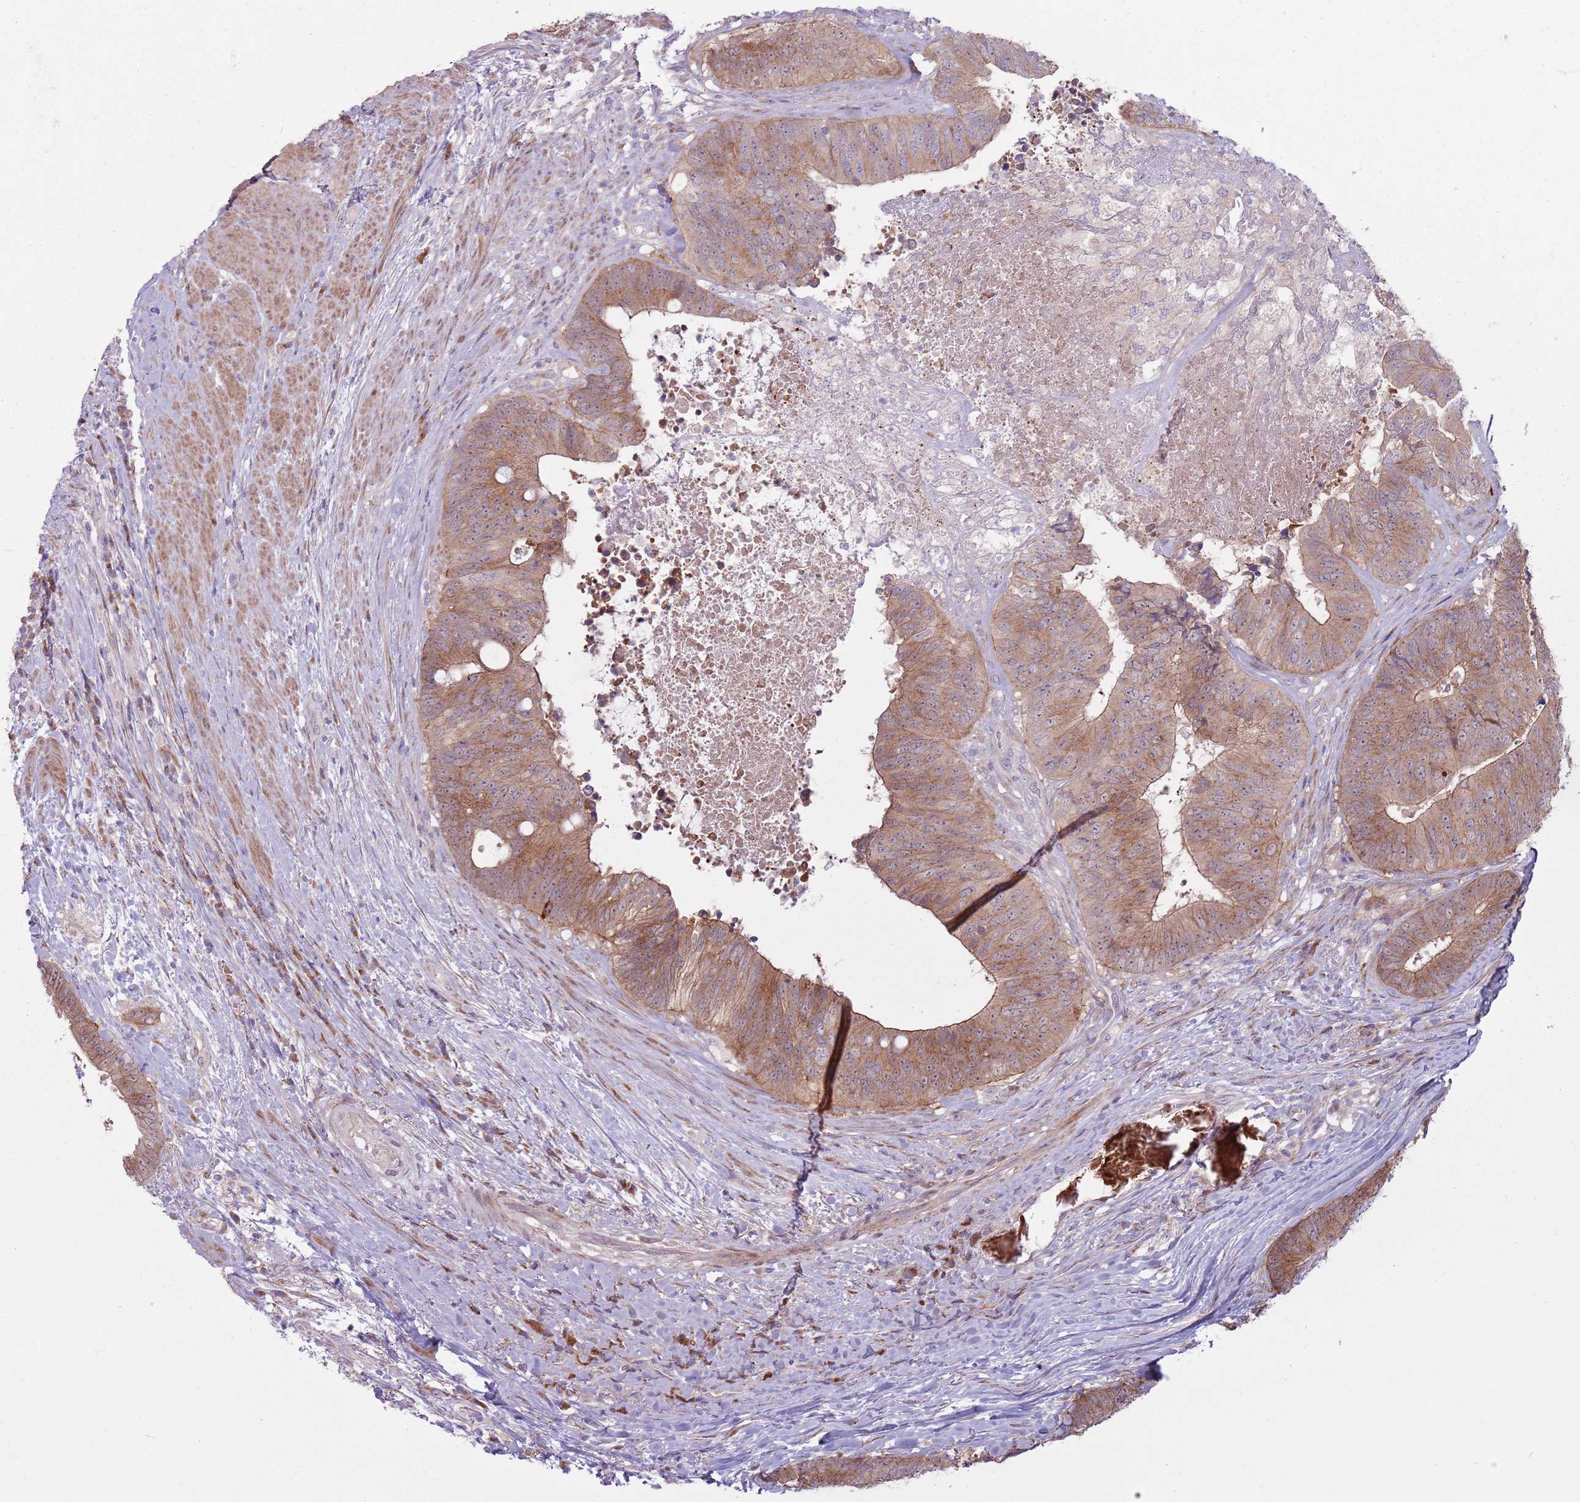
{"staining": {"intensity": "moderate", "quantity": ">75%", "location": "cytoplasmic/membranous"}, "tissue": "colorectal cancer", "cell_type": "Tumor cells", "image_type": "cancer", "snomed": [{"axis": "morphology", "description": "Adenocarcinoma, NOS"}, {"axis": "topography", "description": "Rectum"}], "caption": "Colorectal cancer stained for a protein (brown) displays moderate cytoplasmic/membranous positive expression in approximately >75% of tumor cells.", "gene": "CCDC150", "patient": {"sex": "male", "age": 72}}